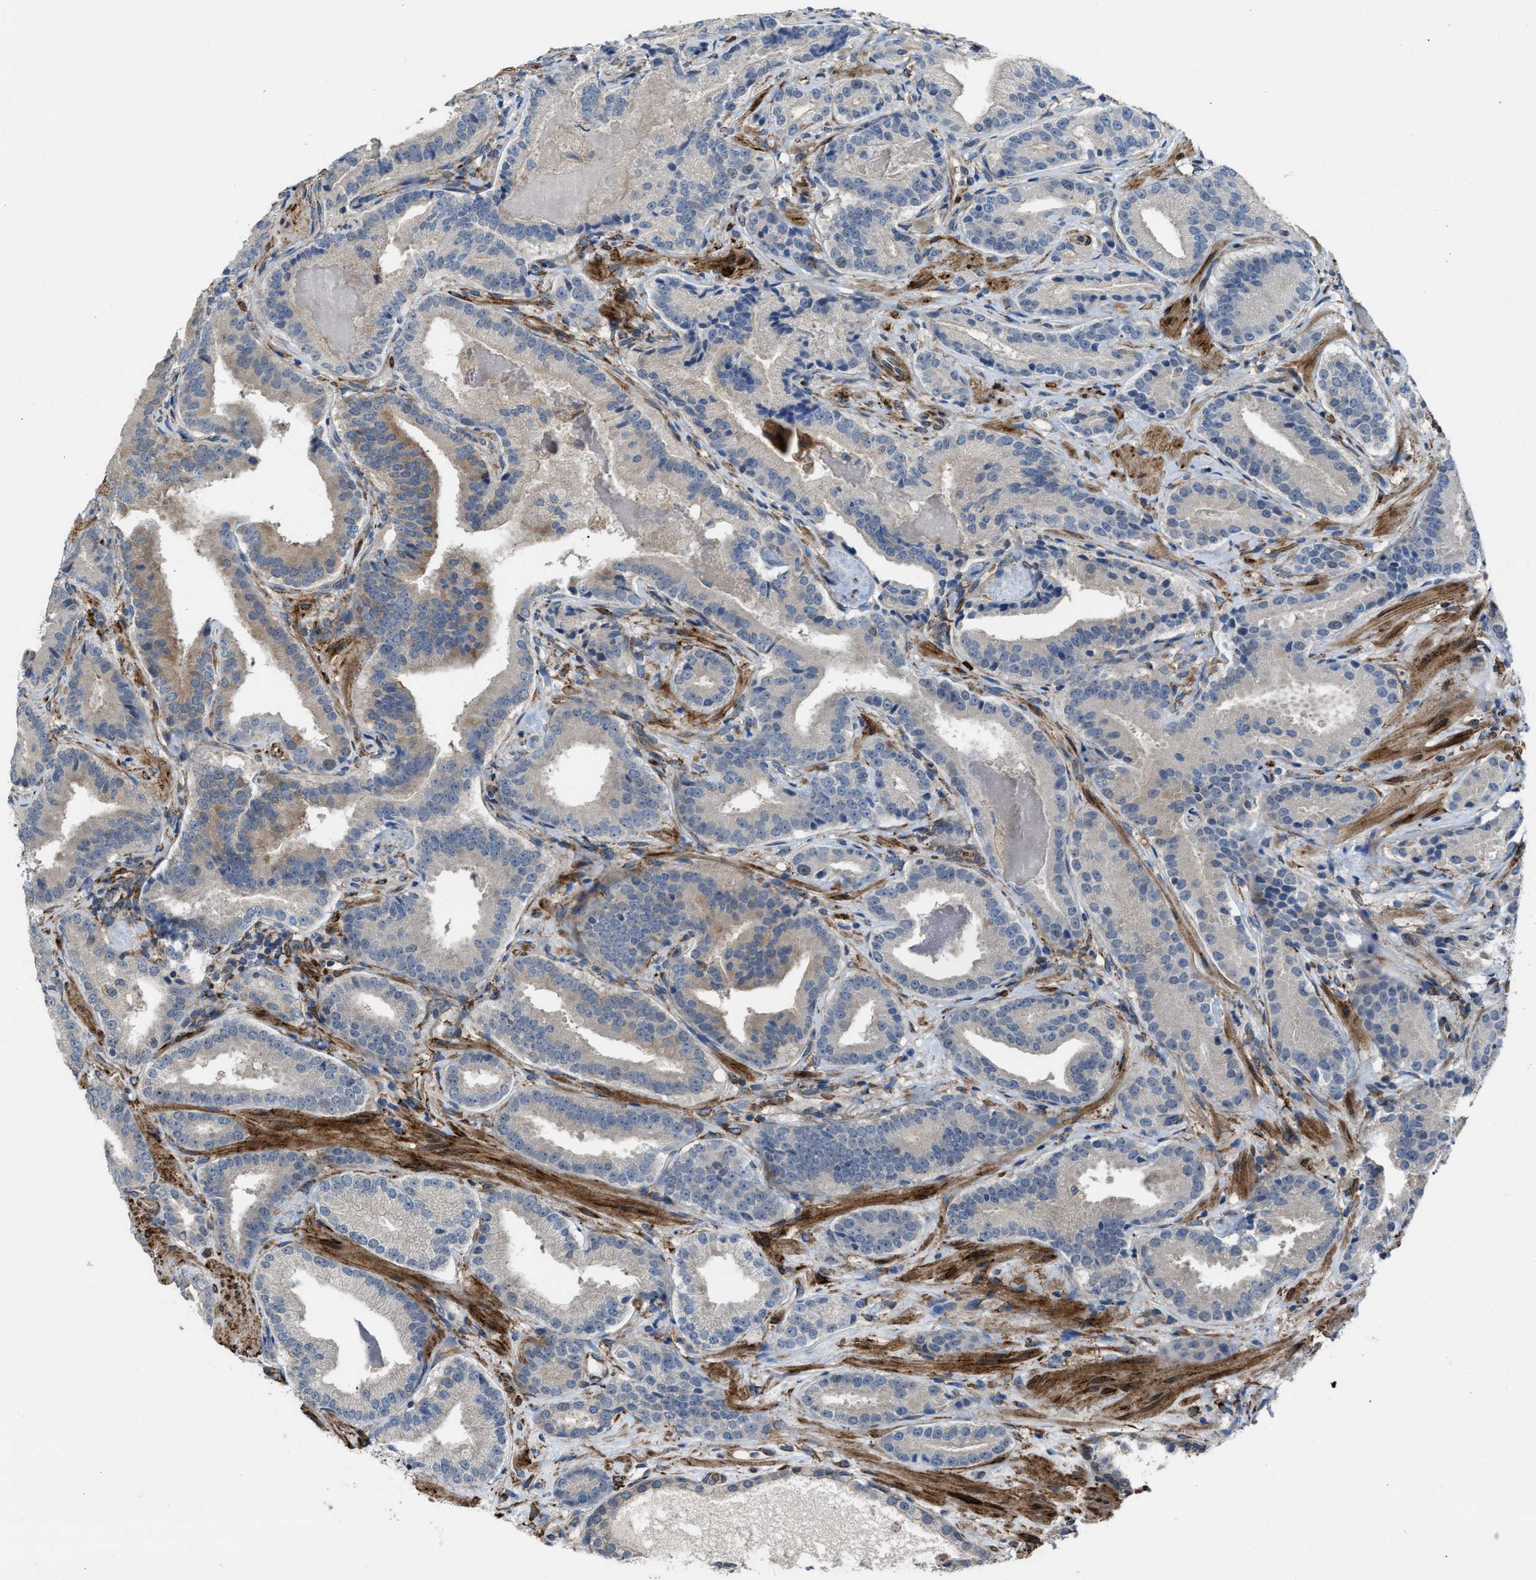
{"staining": {"intensity": "moderate", "quantity": "<25%", "location": "cytoplasmic/membranous"}, "tissue": "prostate cancer", "cell_type": "Tumor cells", "image_type": "cancer", "snomed": [{"axis": "morphology", "description": "Adenocarcinoma, Low grade"}, {"axis": "topography", "description": "Prostate"}], "caption": "A high-resolution photomicrograph shows immunohistochemistry staining of prostate cancer (low-grade adenocarcinoma), which exhibits moderate cytoplasmic/membranous positivity in about <25% of tumor cells.", "gene": "SELENOM", "patient": {"sex": "male", "age": 51}}